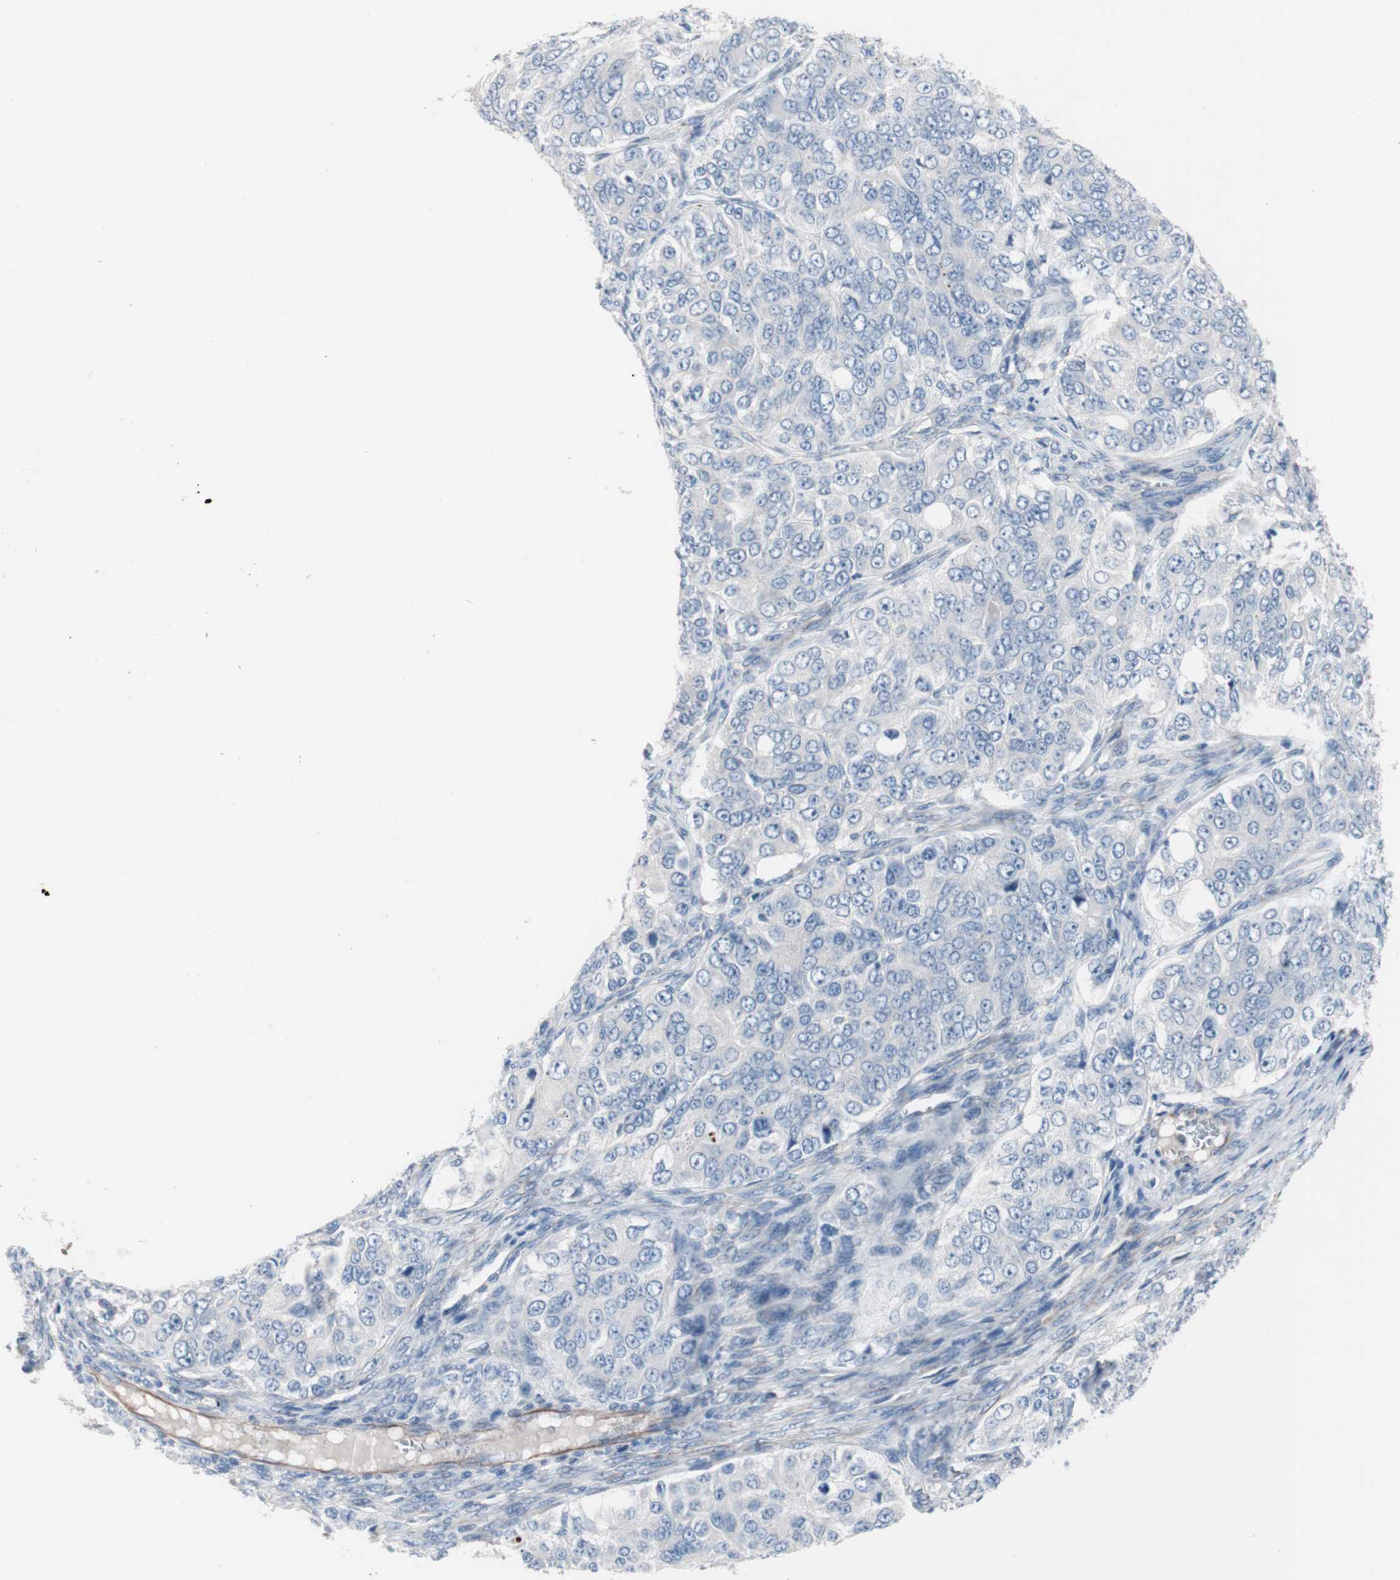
{"staining": {"intensity": "negative", "quantity": "none", "location": "none"}, "tissue": "ovarian cancer", "cell_type": "Tumor cells", "image_type": "cancer", "snomed": [{"axis": "morphology", "description": "Carcinoma, endometroid"}, {"axis": "topography", "description": "Ovary"}], "caption": "Tumor cells show no significant expression in endometroid carcinoma (ovarian). Brightfield microscopy of IHC stained with DAB (3,3'-diaminobenzidine) (brown) and hematoxylin (blue), captured at high magnification.", "gene": "ULBP1", "patient": {"sex": "female", "age": 51}}